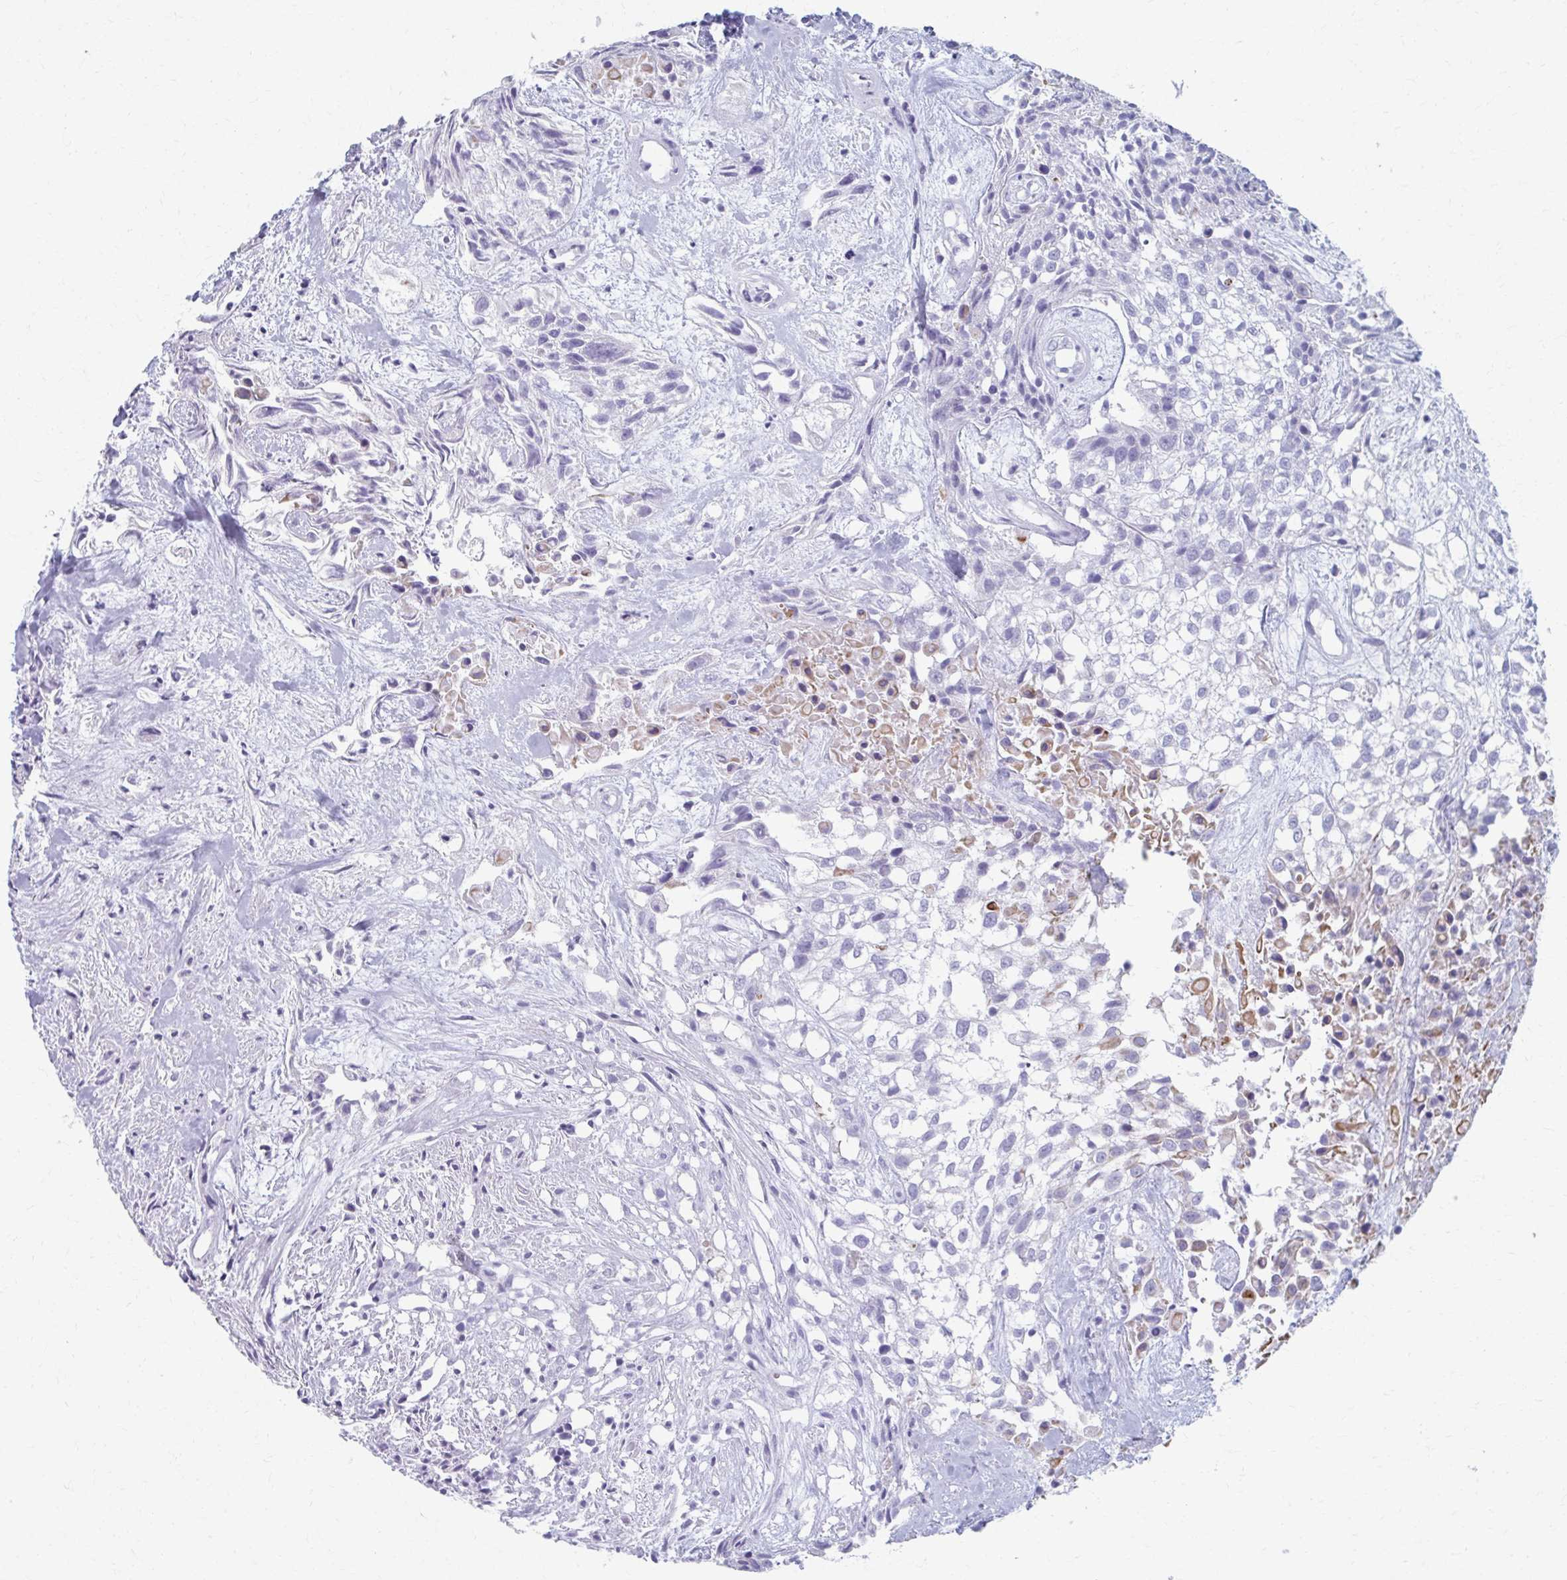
{"staining": {"intensity": "weak", "quantity": "25%-75%", "location": "cytoplasmic/membranous"}, "tissue": "urothelial cancer", "cell_type": "Tumor cells", "image_type": "cancer", "snomed": [{"axis": "morphology", "description": "Urothelial carcinoma, High grade"}, {"axis": "topography", "description": "Urinary bladder"}], "caption": "An immunohistochemistry (IHC) photomicrograph of tumor tissue is shown. Protein staining in brown labels weak cytoplasmic/membranous positivity in urothelial carcinoma (high-grade) within tumor cells.", "gene": "ABHD16B", "patient": {"sex": "male", "age": 56}}